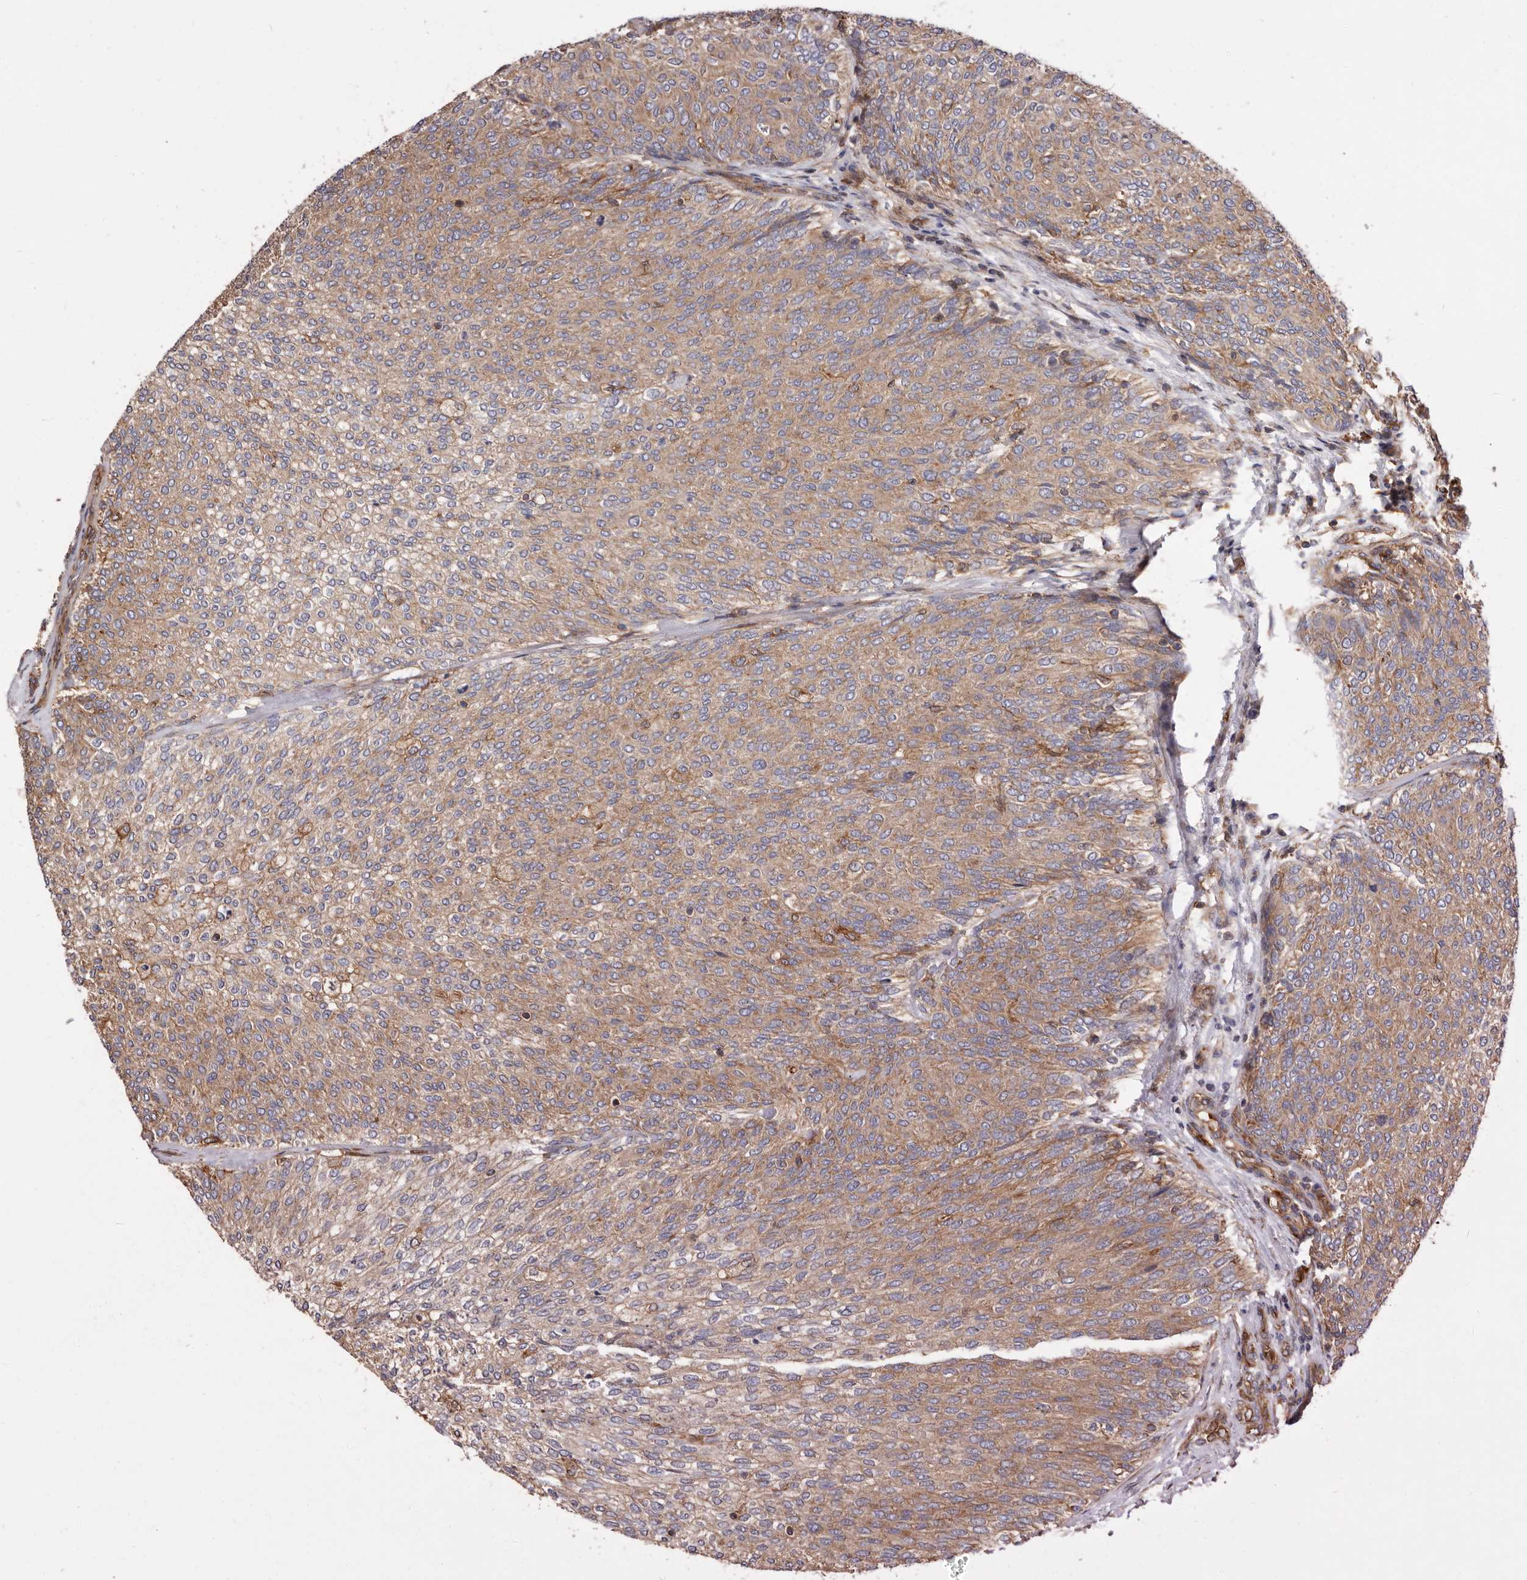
{"staining": {"intensity": "weak", "quantity": ">75%", "location": "cytoplasmic/membranous"}, "tissue": "urothelial cancer", "cell_type": "Tumor cells", "image_type": "cancer", "snomed": [{"axis": "morphology", "description": "Urothelial carcinoma, Low grade"}, {"axis": "topography", "description": "Urinary bladder"}], "caption": "Approximately >75% of tumor cells in human urothelial cancer reveal weak cytoplasmic/membranous protein staining as visualized by brown immunohistochemical staining.", "gene": "COQ8B", "patient": {"sex": "female", "age": 79}}